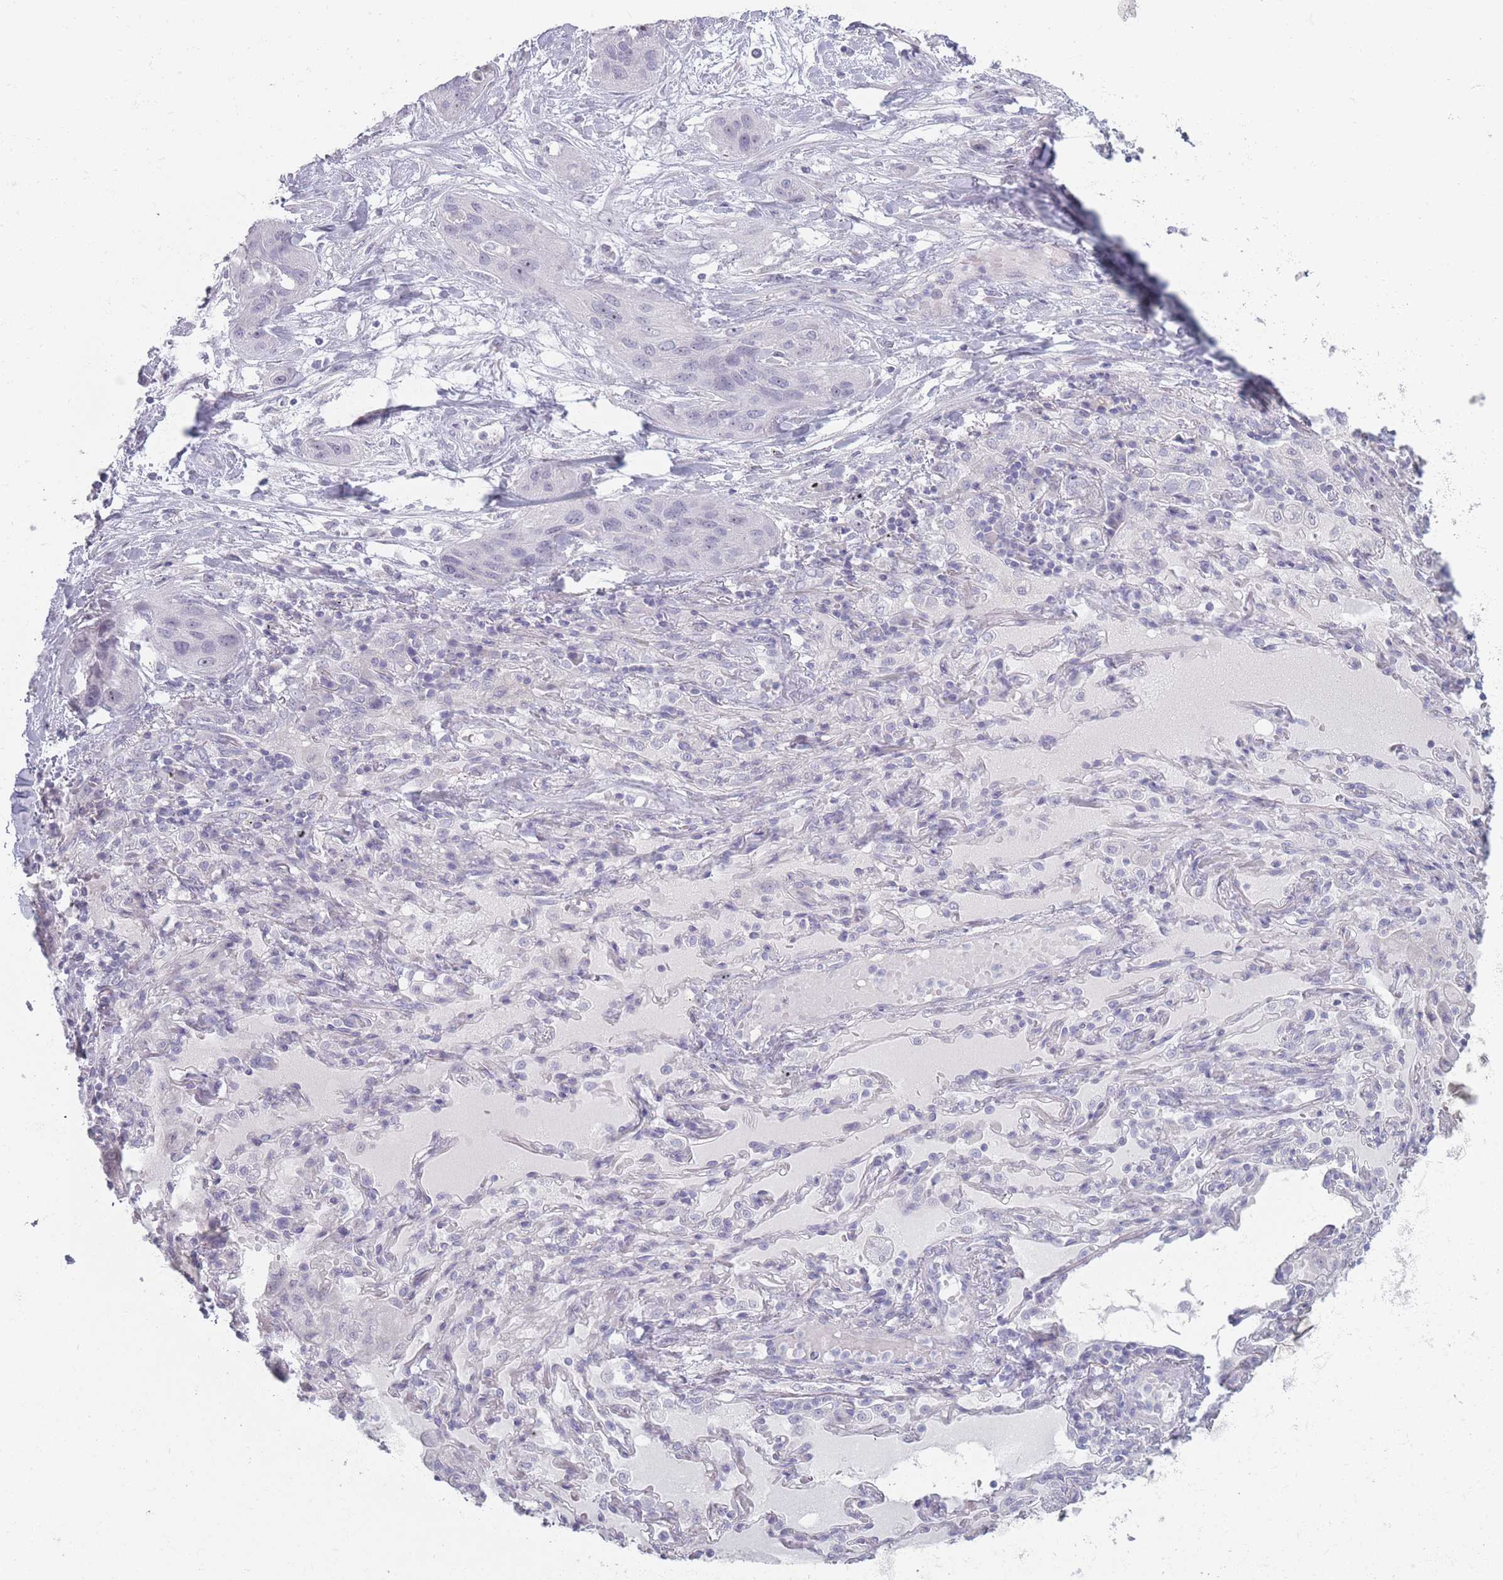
{"staining": {"intensity": "negative", "quantity": "none", "location": "none"}, "tissue": "lung cancer", "cell_type": "Tumor cells", "image_type": "cancer", "snomed": [{"axis": "morphology", "description": "Squamous cell carcinoma, NOS"}, {"axis": "topography", "description": "Lung"}], "caption": "The micrograph displays no staining of tumor cells in lung cancer (squamous cell carcinoma).", "gene": "ROS1", "patient": {"sex": "female", "age": 70}}